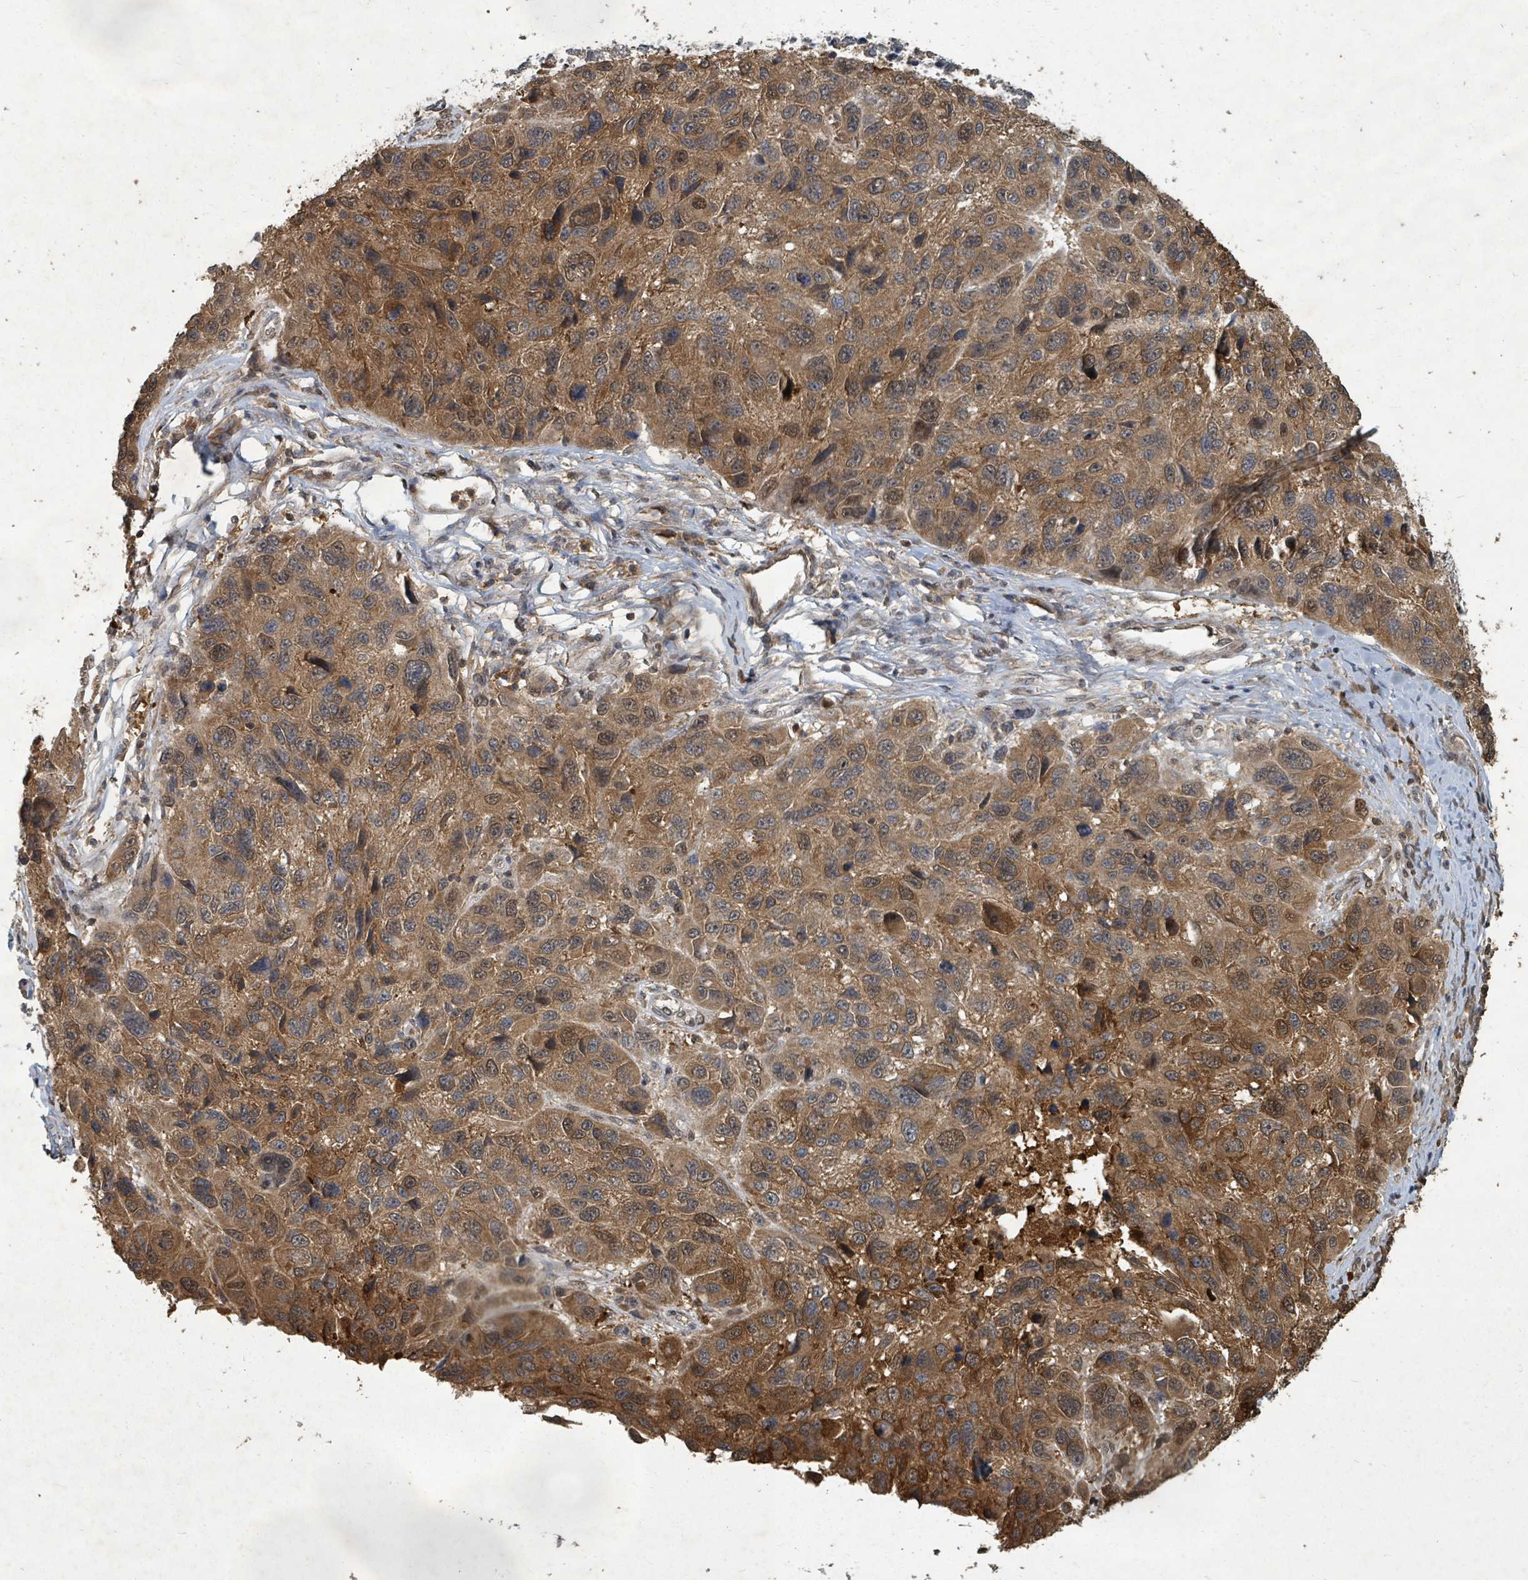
{"staining": {"intensity": "moderate", "quantity": ">75%", "location": "cytoplasmic/membranous,nuclear"}, "tissue": "melanoma", "cell_type": "Tumor cells", "image_type": "cancer", "snomed": [{"axis": "morphology", "description": "Malignant melanoma, NOS"}, {"axis": "topography", "description": "Skin"}], "caption": "A high-resolution micrograph shows immunohistochemistry (IHC) staining of malignant melanoma, which displays moderate cytoplasmic/membranous and nuclear staining in about >75% of tumor cells. (DAB (3,3'-diaminobenzidine) IHC with brightfield microscopy, high magnification).", "gene": "KDM4E", "patient": {"sex": "male", "age": 53}}